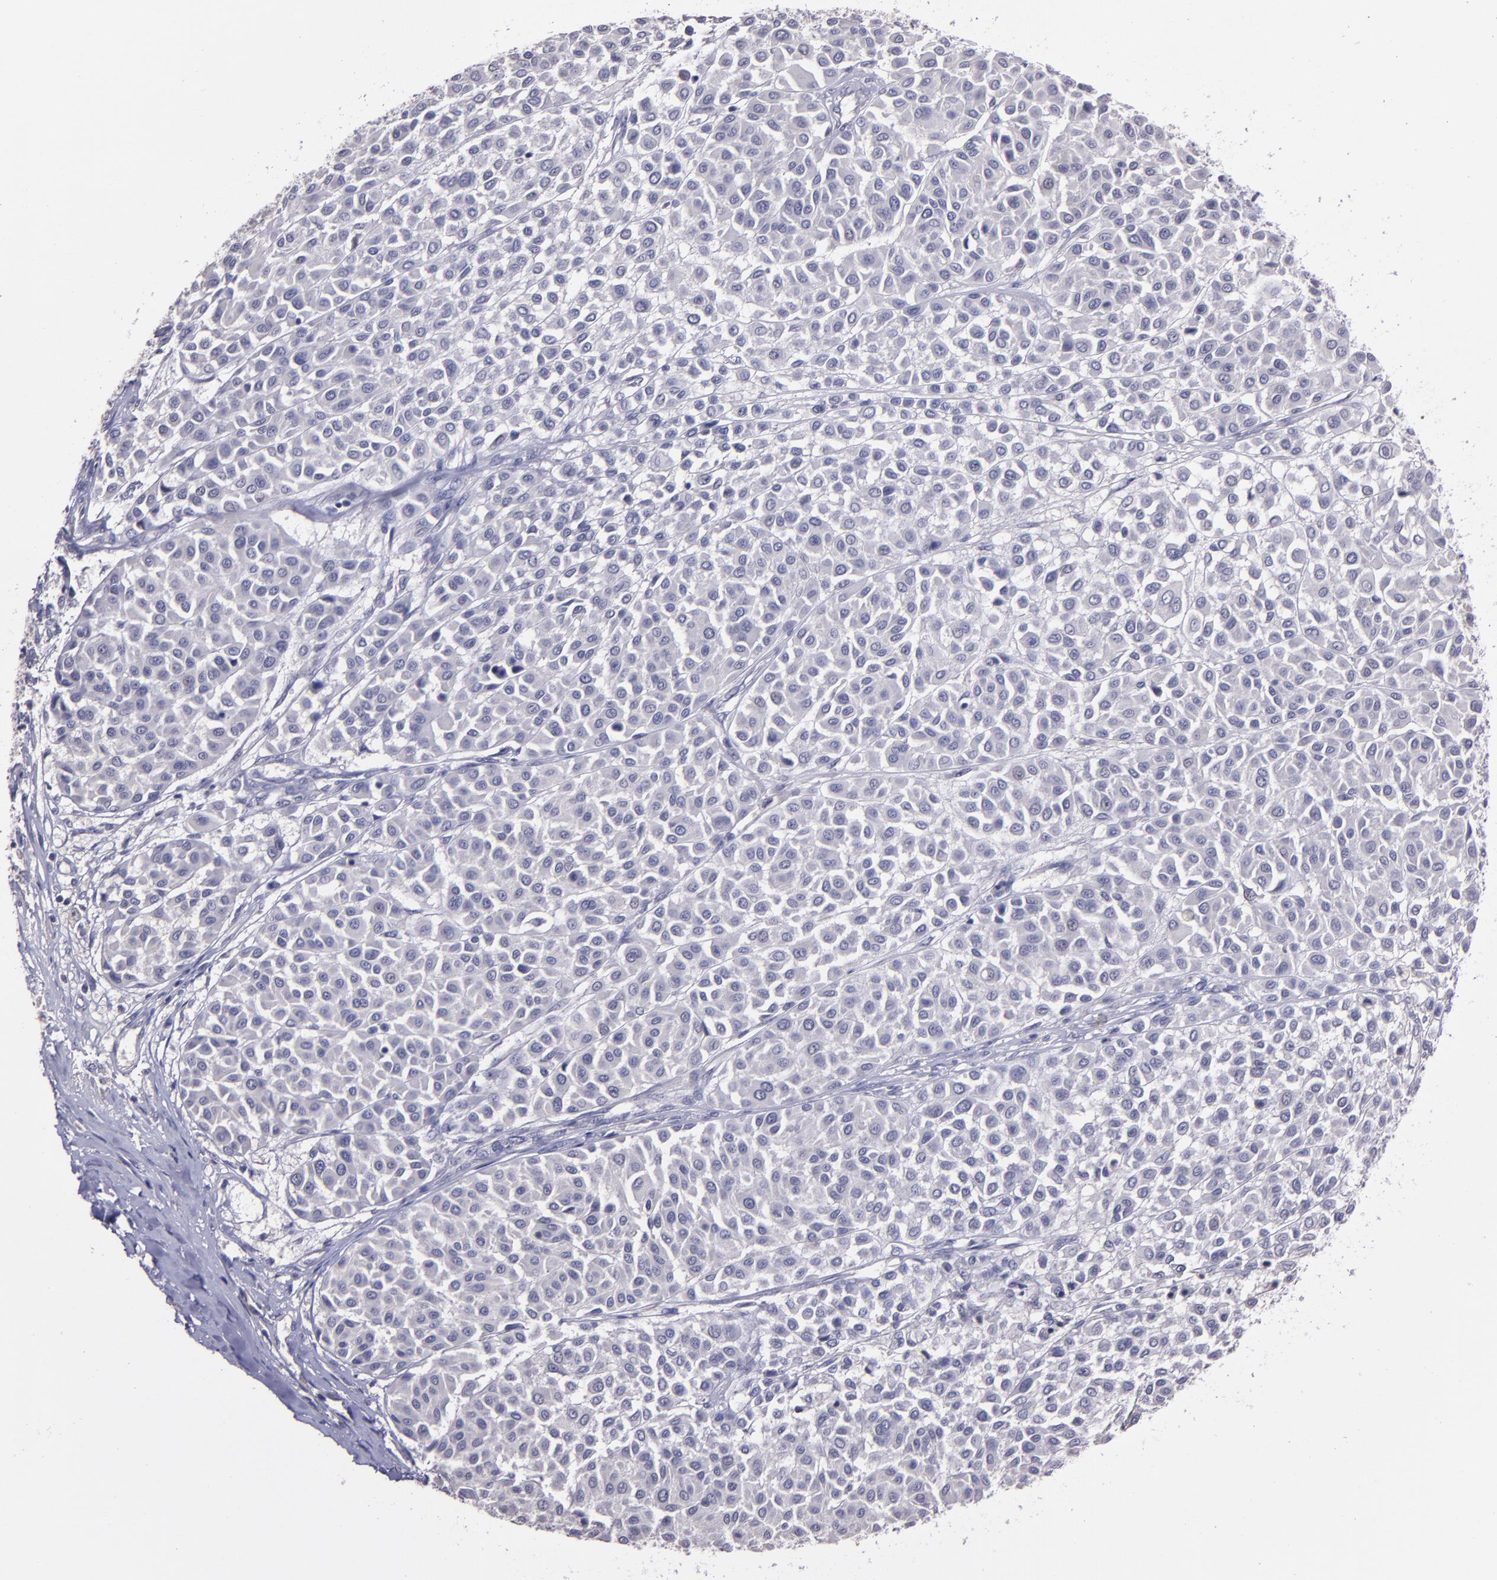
{"staining": {"intensity": "negative", "quantity": "none", "location": "none"}, "tissue": "melanoma", "cell_type": "Tumor cells", "image_type": "cancer", "snomed": [{"axis": "morphology", "description": "Malignant melanoma, Metastatic site"}, {"axis": "topography", "description": "Soft tissue"}], "caption": "DAB (3,3'-diaminobenzidine) immunohistochemical staining of human malignant melanoma (metastatic site) reveals no significant staining in tumor cells. (Brightfield microscopy of DAB (3,3'-diaminobenzidine) immunohistochemistry (IHC) at high magnification).", "gene": "MASP1", "patient": {"sex": "male", "age": 41}}